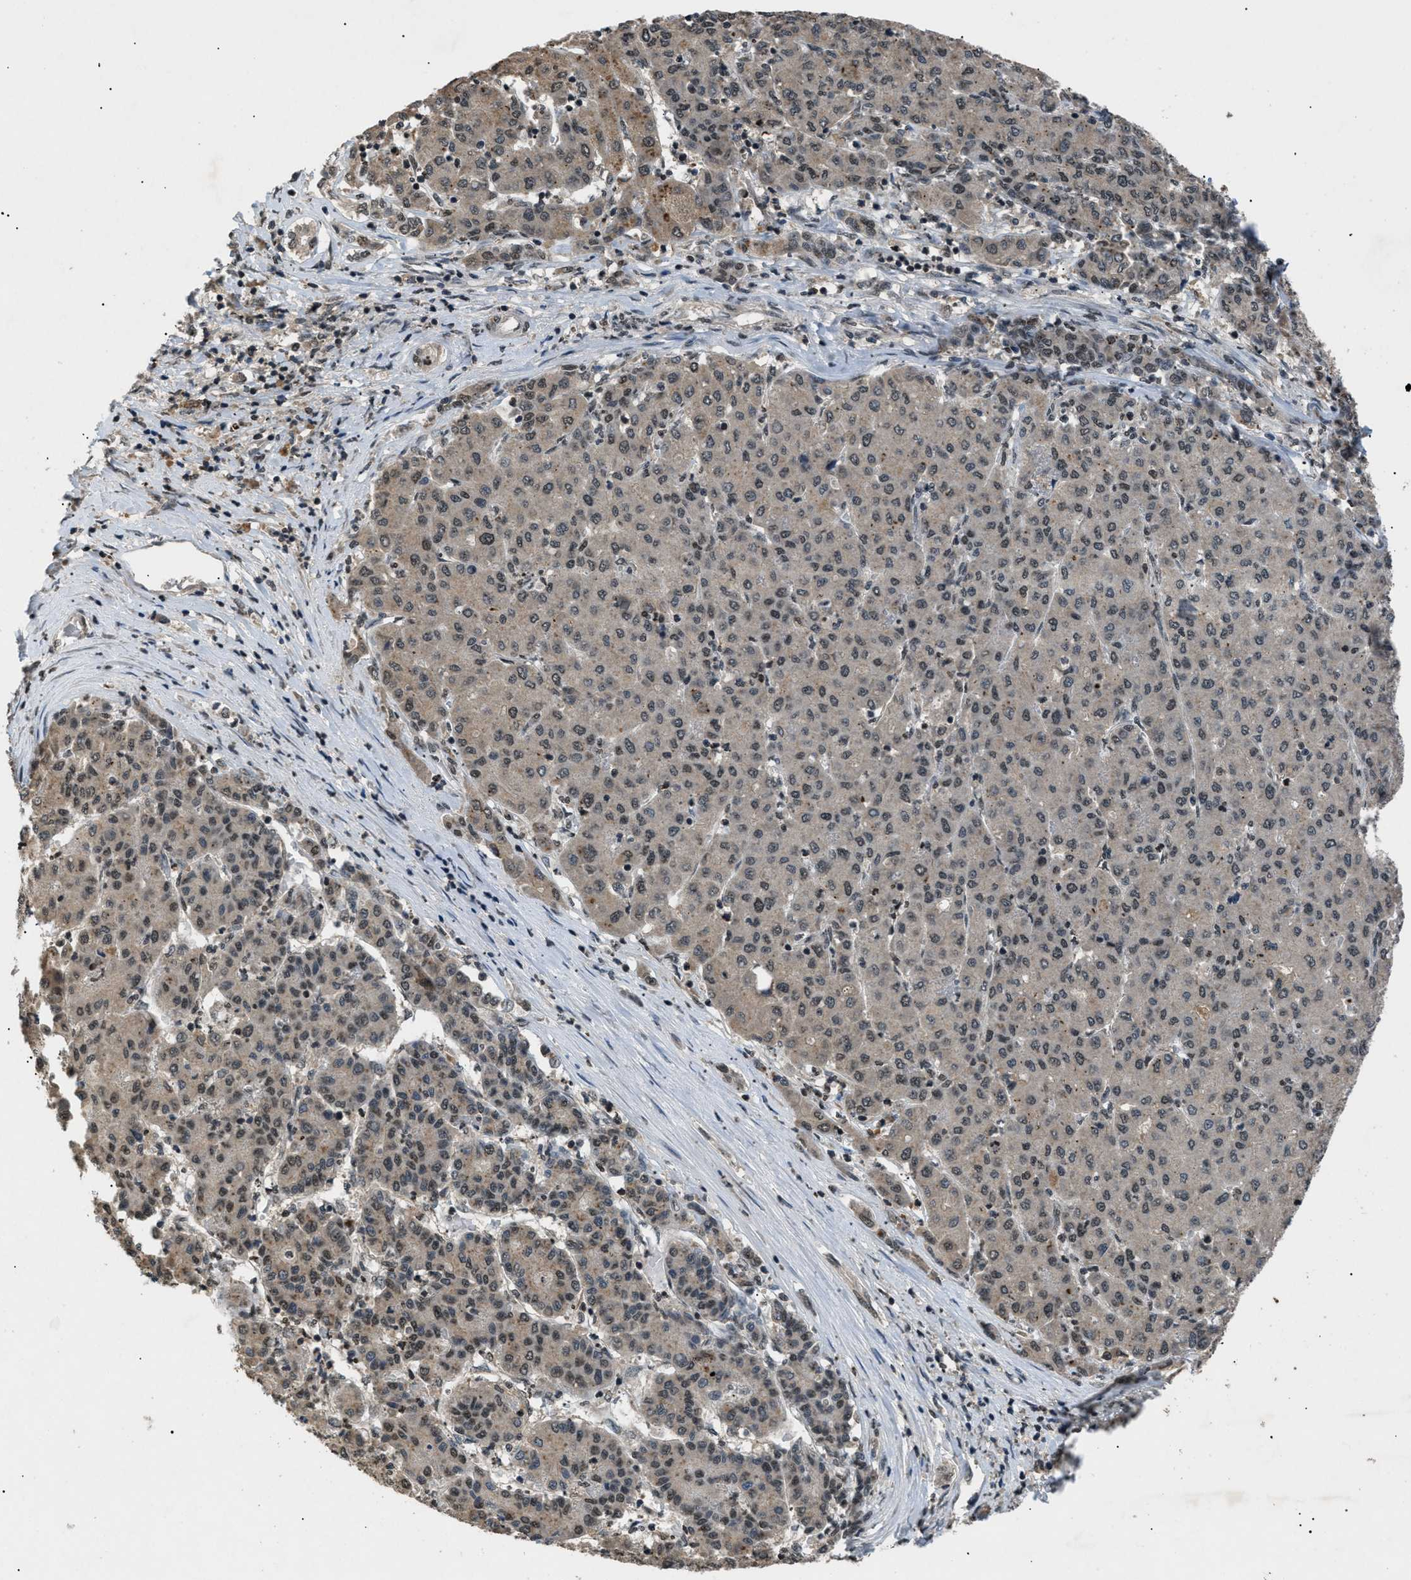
{"staining": {"intensity": "weak", "quantity": ">75%", "location": "cytoplasmic/membranous,nuclear"}, "tissue": "liver cancer", "cell_type": "Tumor cells", "image_type": "cancer", "snomed": [{"axis": "morphology", "description": "Carcinoma, Hepatocellular, NOS"}, {"axis": "topography", "description": "Liver"}], "caption": "Hepatocellular carcinoma (liver) tissue displays weak cytoplasmic/membranous and nuclear staining in about >75% of tumor cells The protein is stained brown, and the nuclei are stained in blue (DAB IHC with brightfield microscopy, high magnification).", "gene": "RBM5", "patient": {"sex": "male", "age": 65}}